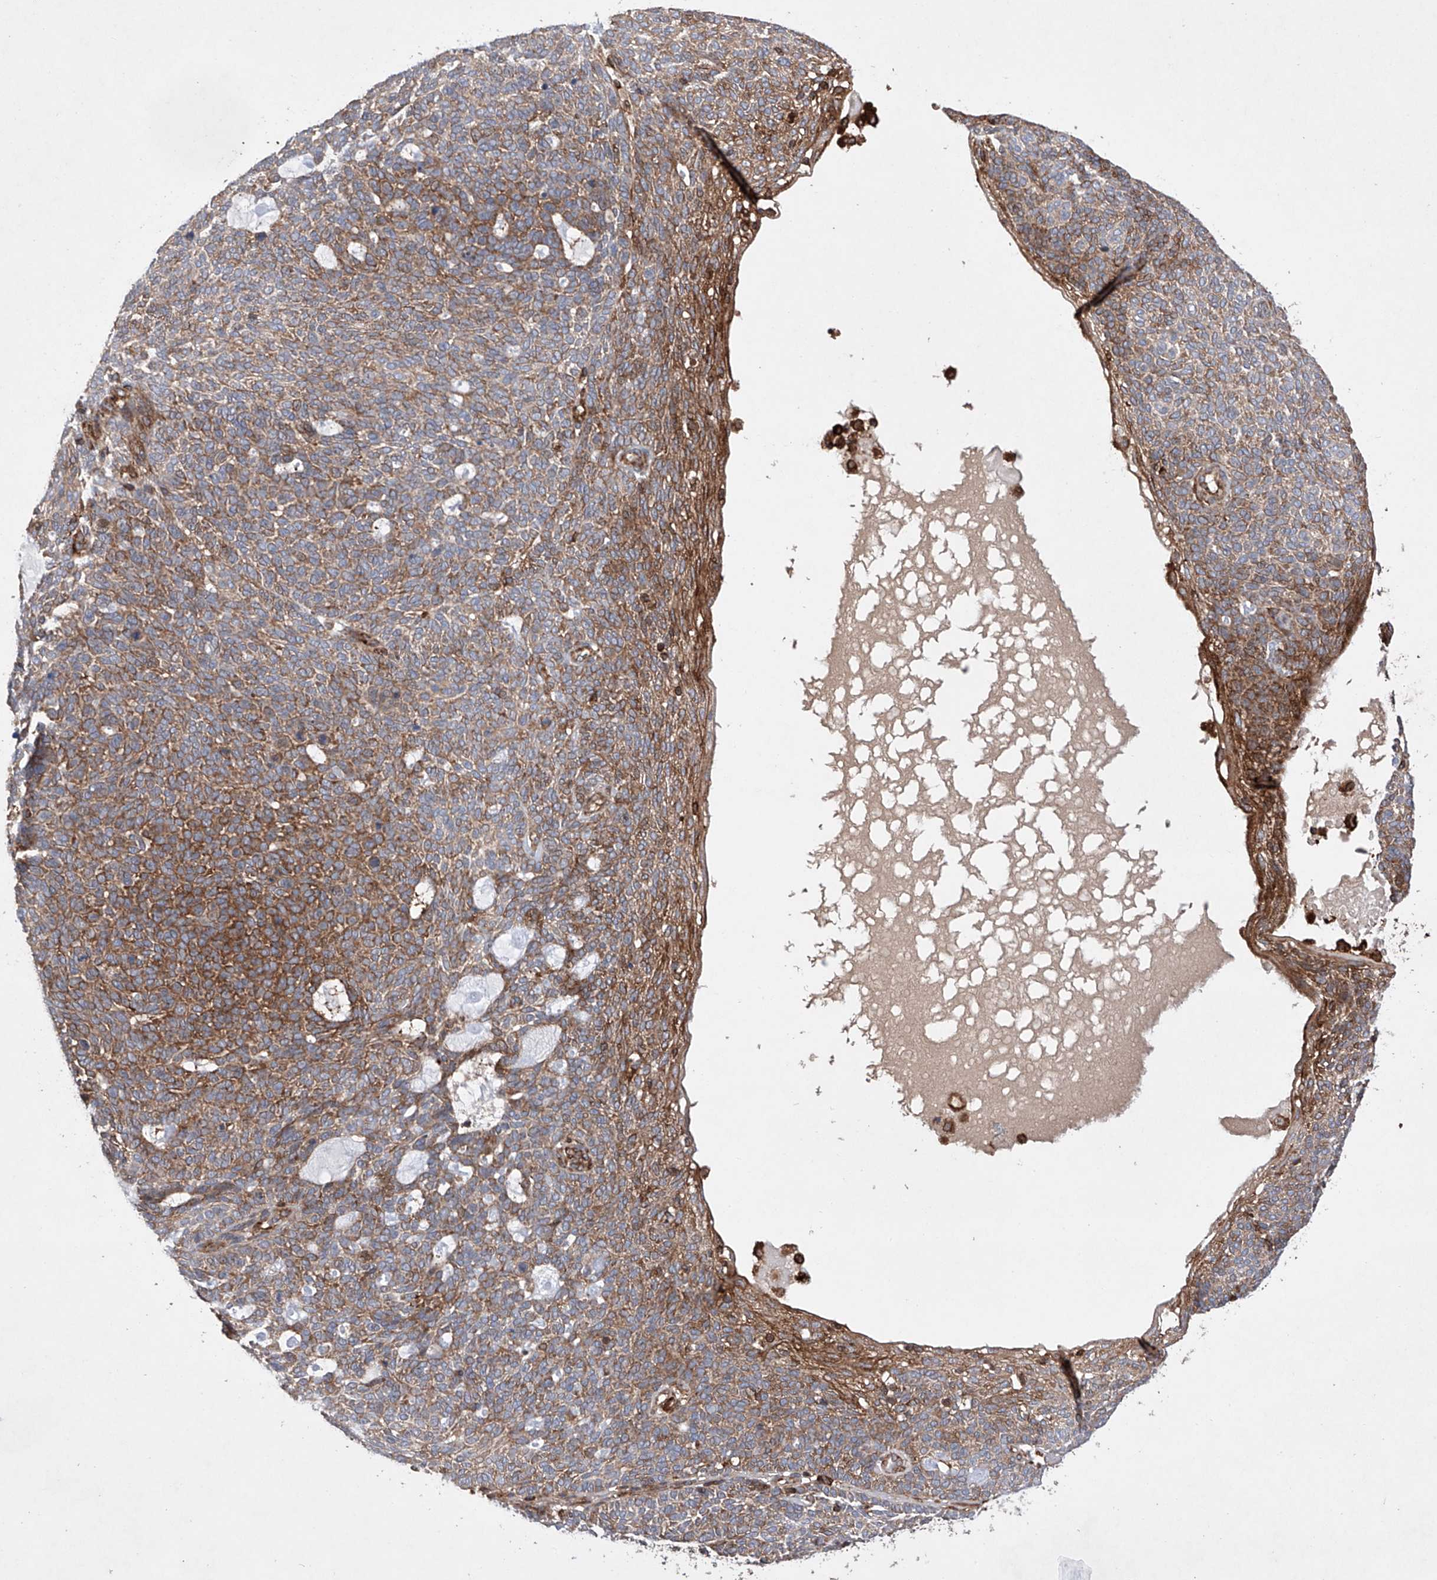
{"staining": {"intensity": "strong", "quantity": ">75%", "location": "cytoplasmic/membranous"}, "tissue": "skin cancer", "cell_type": "Tumor cells", "image_type": "cancer", "snomed": [{"axis": "morphology", "description": "Squamous cell carcinoma, NOS"}, {"axis": "topography", "description": "Skin"}], "caption": "IHC of human skin cancer exhibits high levels of strong cytoplasmic/membranous positivity in about >75% of tumor cells. The protein is shown in brown color, while the nuclei are stained blue.", "gene": "TIMM23", "patient": {"sex": "female", "age": 90}}